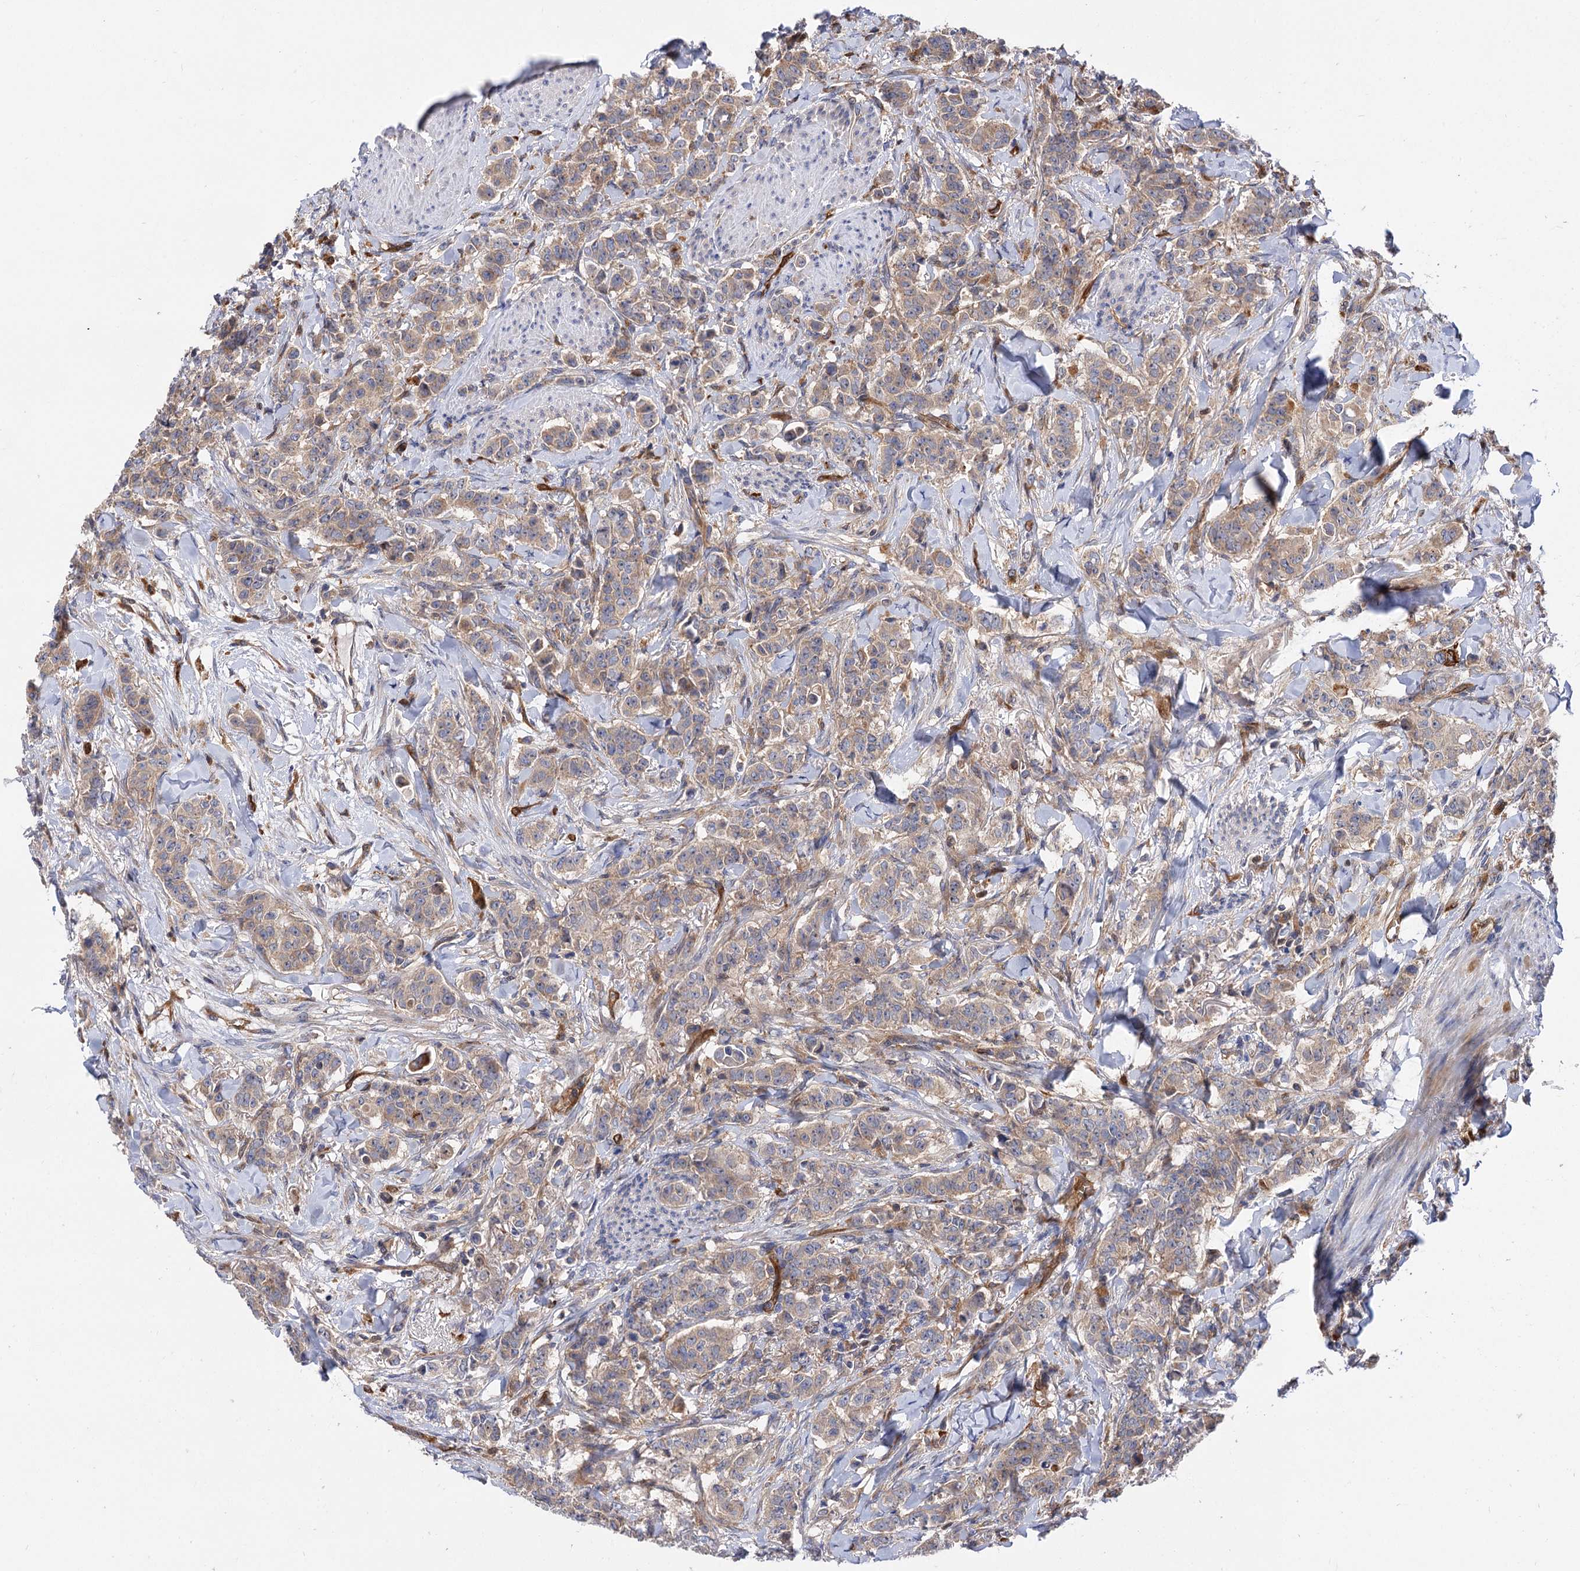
{"staining": {"intensity": "weak", "quantity": "<25%", "location": "cytoplasmic/membranous"}, "tissue": "breast cancer", "cell_type": "Tumor cells", "image_type": "cancer", "snomed": [{"axis": "morphology", "description": "Duct carcinoma"}, {"axis": "topography", "description": "Breast"}], "caption": "Tumor cells are negative for protein expression in human breast cancer (invasive ductal carcinoma).", "gene": "PATL1", "patient": {"sex": "female", "age": 40}}